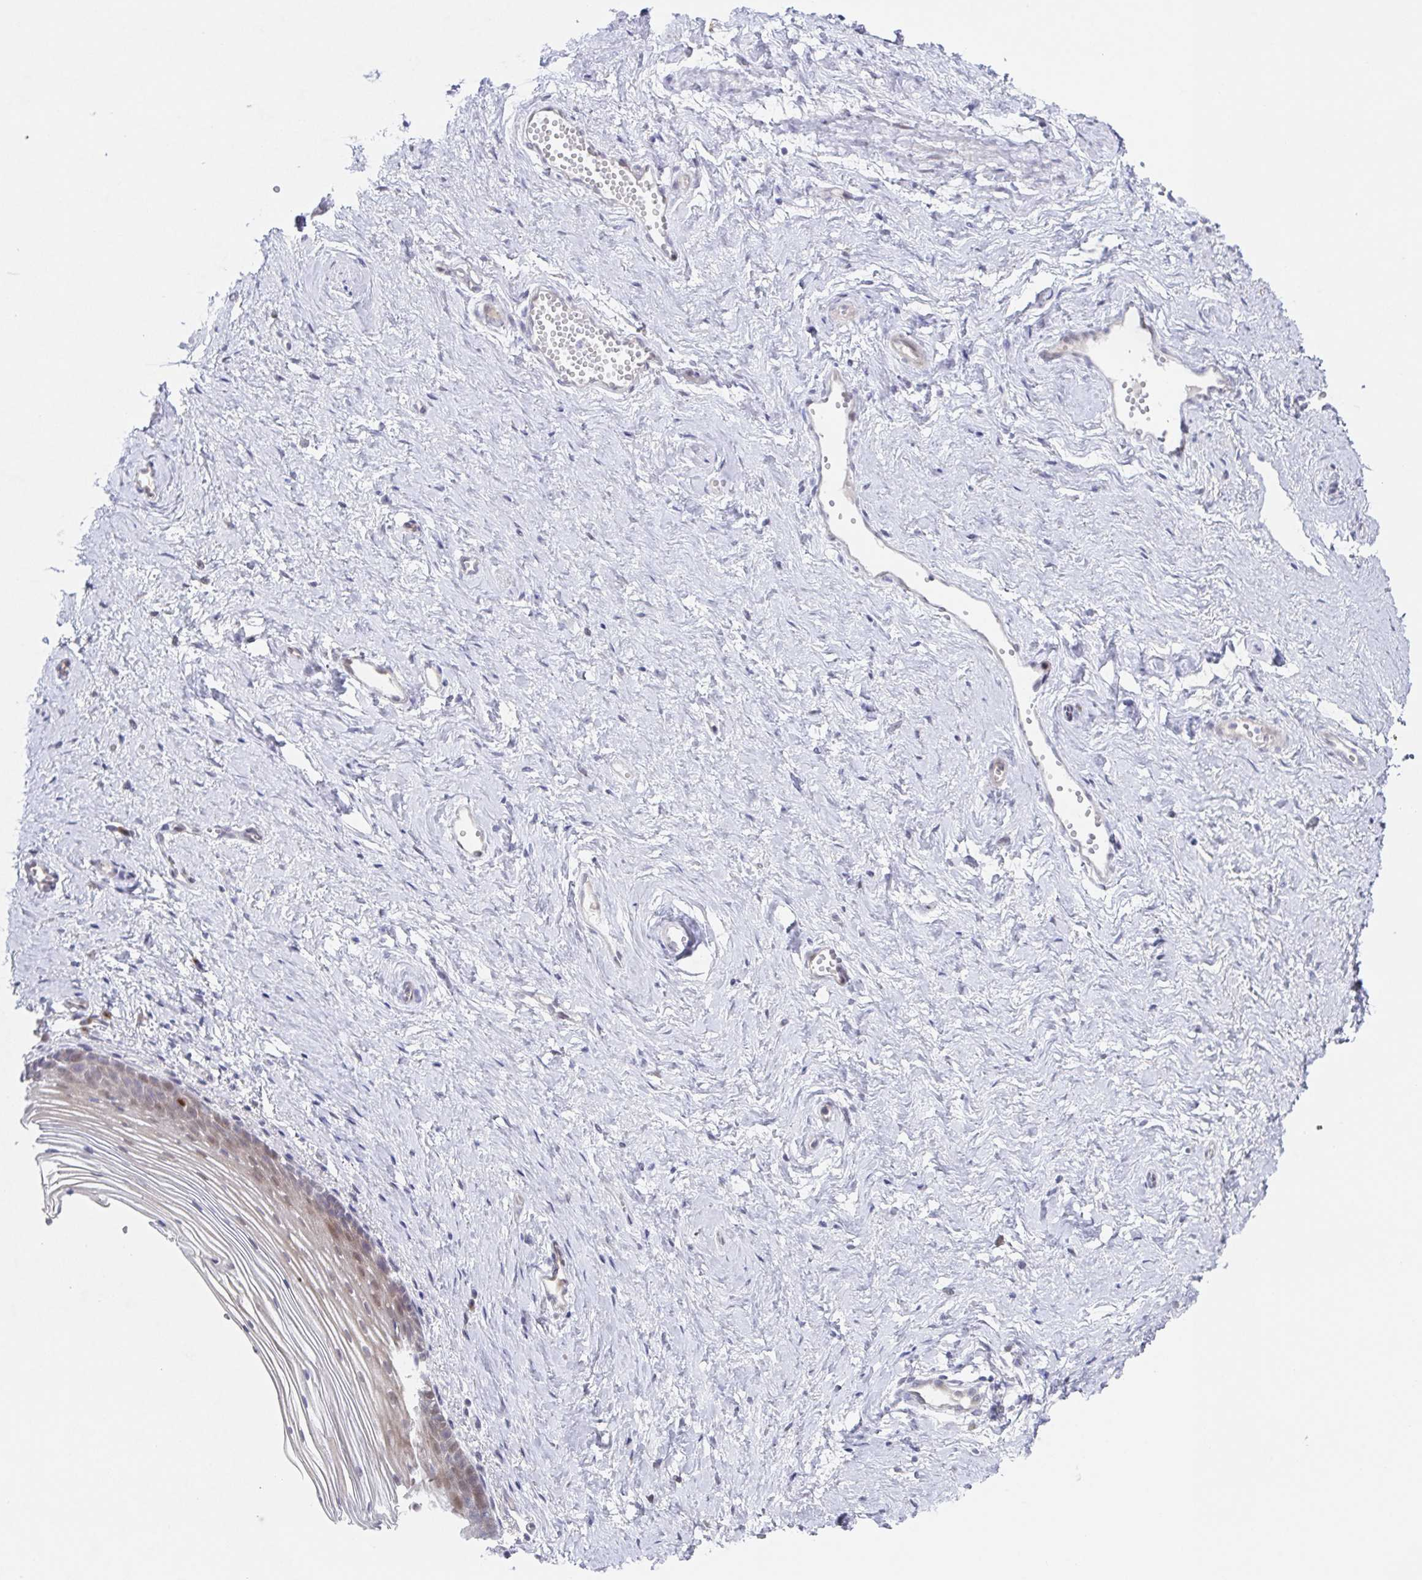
{"staining": {"intensity": "moderate", "quantity": "25%-75%", "location": "cytoplasmic/membranous,nuclear"}, "tissue": "vagina", "cell_type": "Squamous epithelial cells", "image_type": "normal", "snomed": [{"axis": "morphology", "description": "Normal tissue, NOS"}, {"axis": "topography", "description": "Vagina"}], "caption": "Vagina stained for a protein shows moderate cytoplasmic/membranous,nuclear positivity in squamous epithelial cells. The protein is stained brown, and the nuclei are stained in blue (DAB (3,3'-diaminobenzidine) IHC with brightfield microscopy, high magnification).", "gene": "POU2F3", "patient": {"sex": "female", "age": 56}}